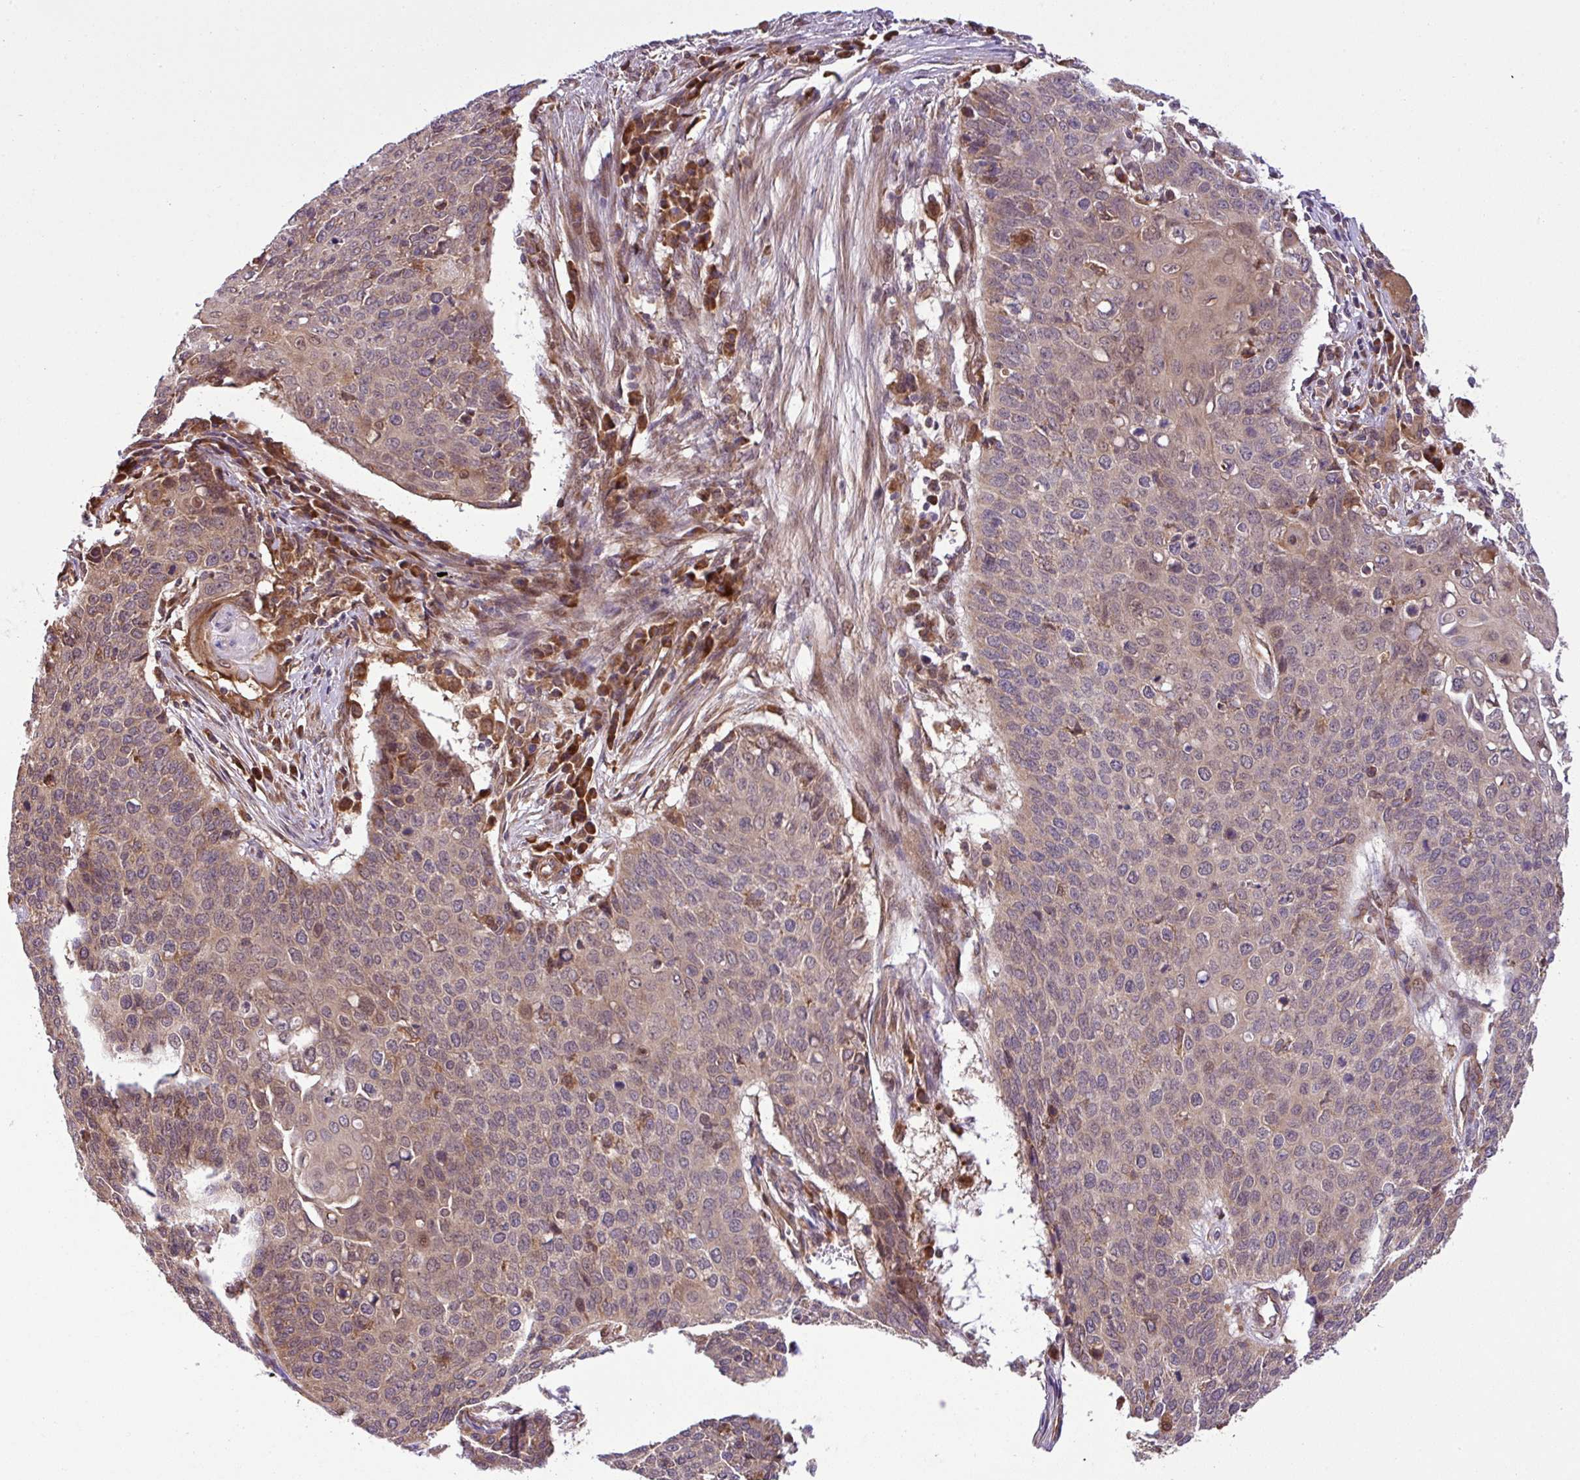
{"staining": {"intensity": "weak", "quantity": "<25%", "location": "cytoplasmic/membranous"}, "tissue": "cervical cancer", "cell_type": "Tumor cells", "image_type": "cancer", "snomed": [{"axis": "morphology", "description": "Squamous cell carcinoma, NOS"}, {"axis": "topography", "description": "Cervix"}], "caption": "Immunohistochemistry (IHC) image of neoplastic tissue: human cervical squamous cell carcinoma stained with DAB demonstrates no significant protein expression in tumor cells. Brightfield microscopy of immunohistochemistry stained with DAB (brown) and hematoxylin (blue), captured at high magnification.", "gene": "DLGAP4", "patient": {"sex": "female", "age": 39}}